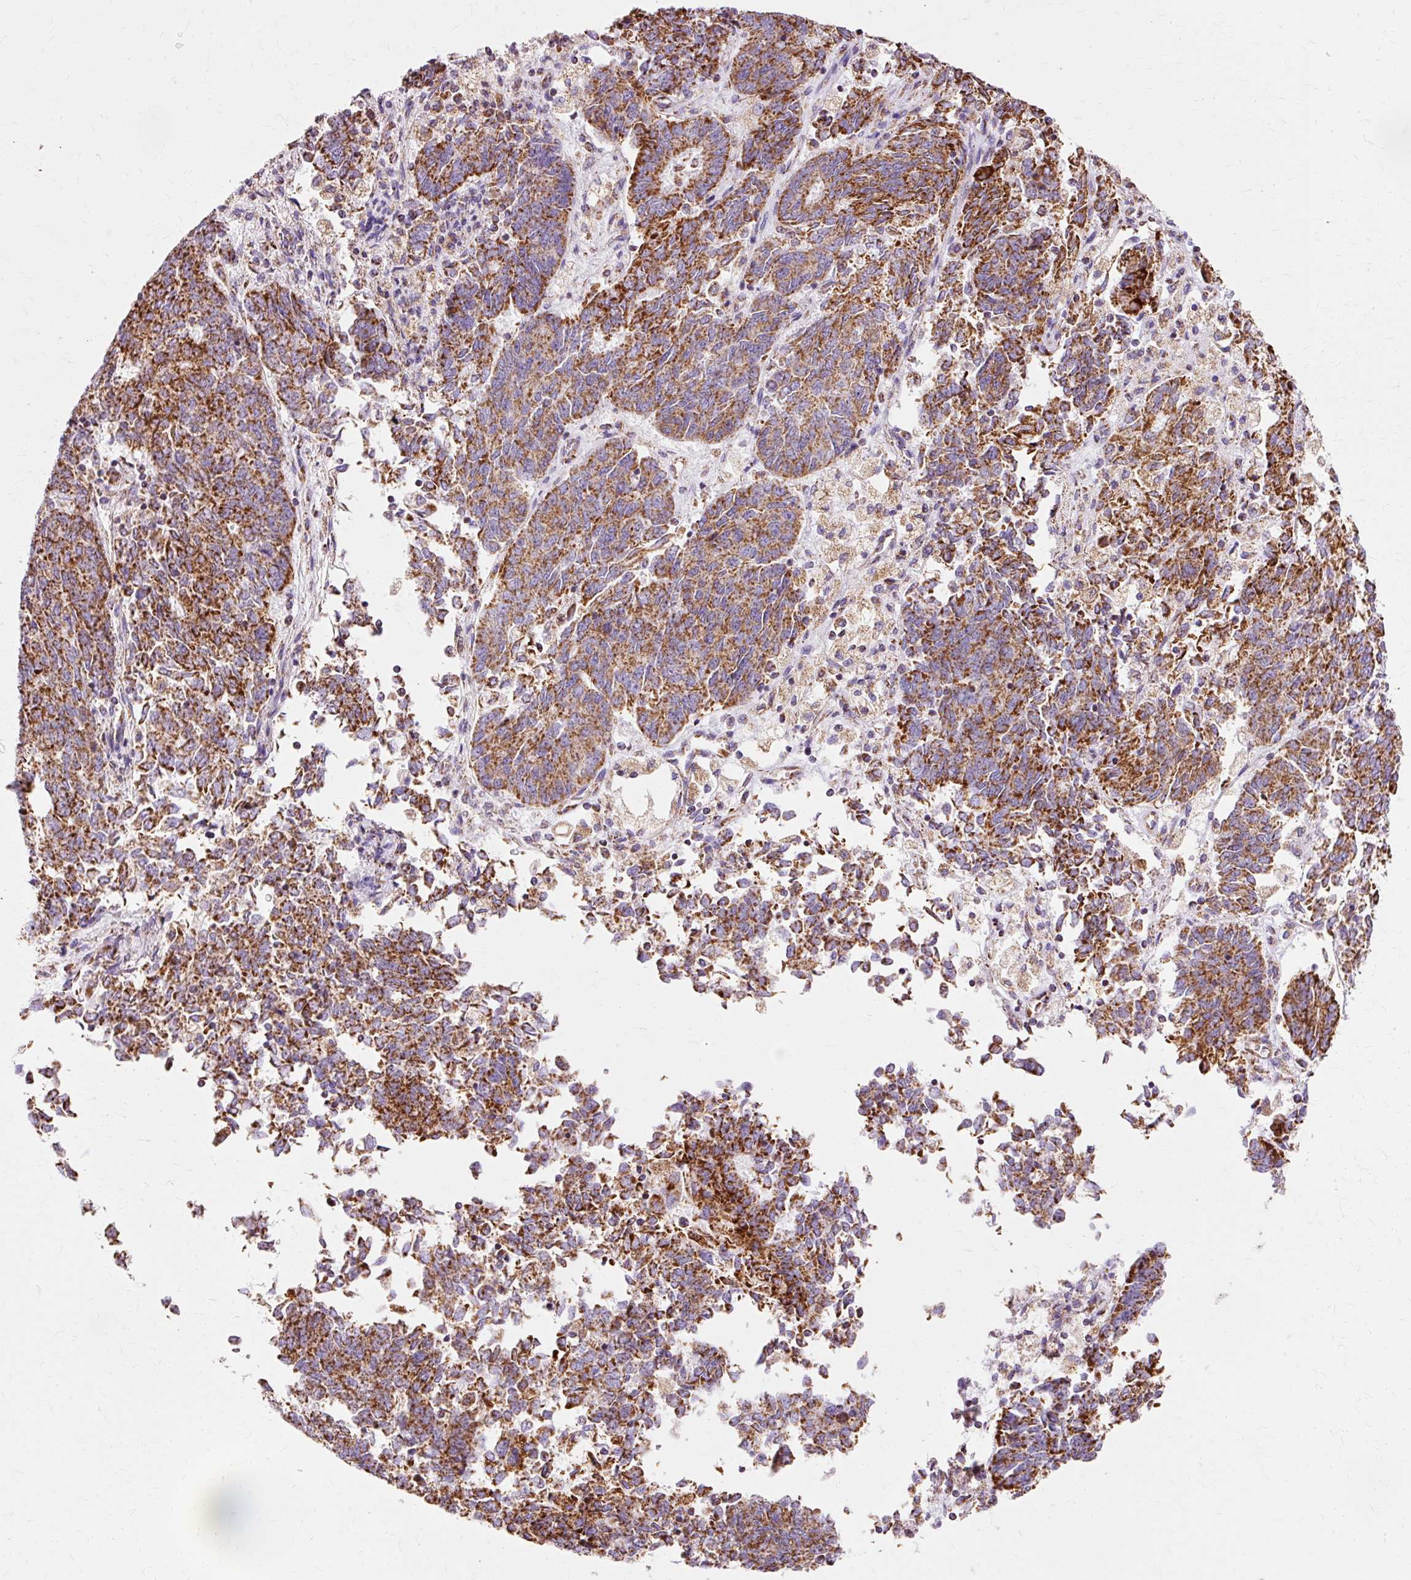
{"staining": {"intensity": "strong", "quantity": ">75%", "location": "cytoplasmic/membranous"}, "tissue": "endometrial cancer", "cell_type": "Tumor cells", "image_type": "cancer", "snomed": [{"axis": "morphology", "description": "Adenocarcinoma, NOS"}, {"axis": "topography", "description": "Endometrium"}], "caption": "Protein staining displays strong cytoplasmic/membranous expression in about >75% of tumor cells in endometrial cancer (adenocarcinoma).", "gene": "ATP5PO", "patient": {"sex": "female", "age": 80}}